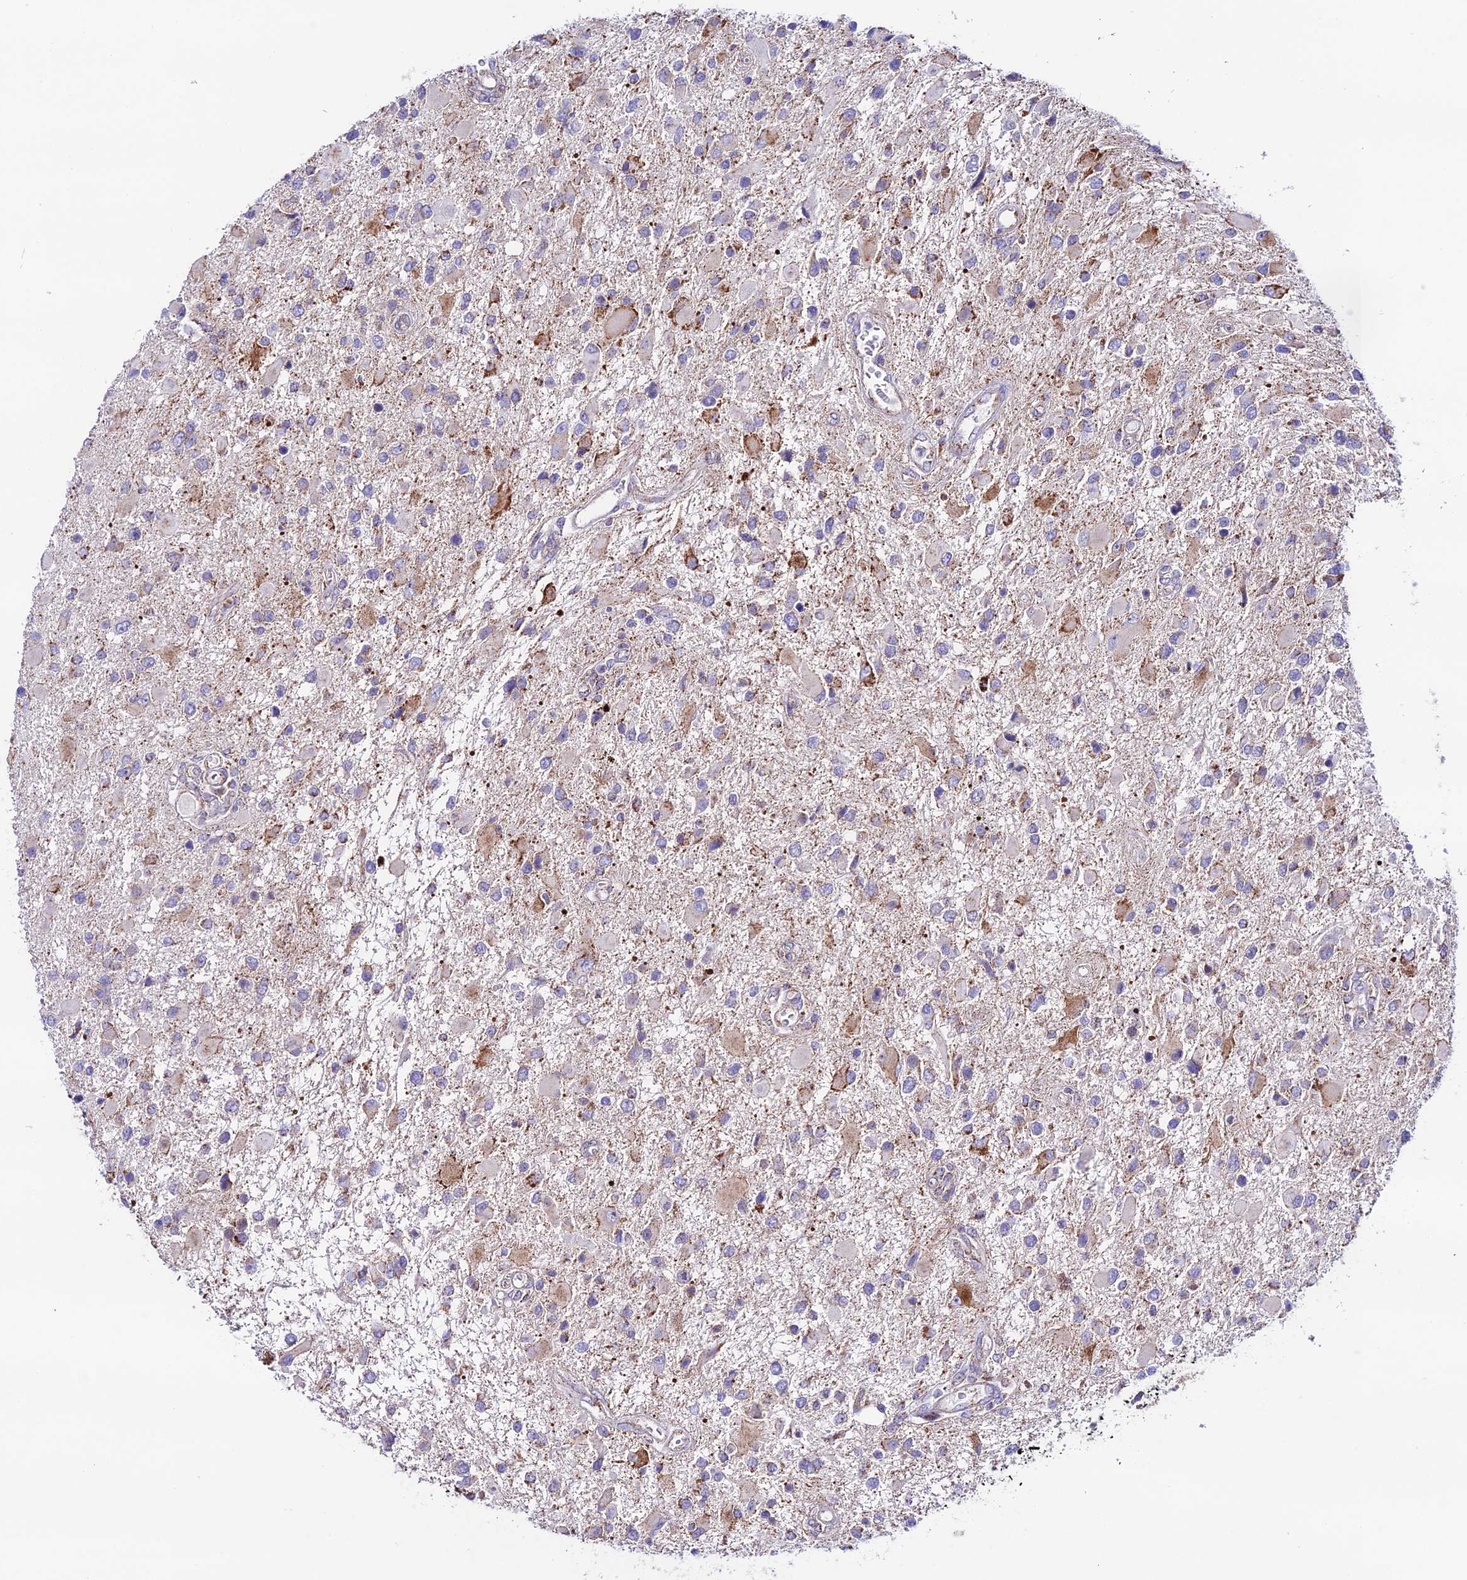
{"staining": {"intensity": "moderate", "quantity": "<25%", "location": "cytoplasmic/membranous"}, "tissue": "glioma", "cell_type": "Tumor cells", "image_type": "cancer", "snomed": [{"axis": "morphology", "description": "Glioma, malignant, High grade"}, {"axis": "topography", "description": "Brain"}], "caption": "Immunohistochemical staining of glioma reveals low levels of moderate cytoplasmic/membranous positivity in approximately <25% of tumor cells.", "gene": "HSDL2", "patient": {"sex": "male", "age": 53}}